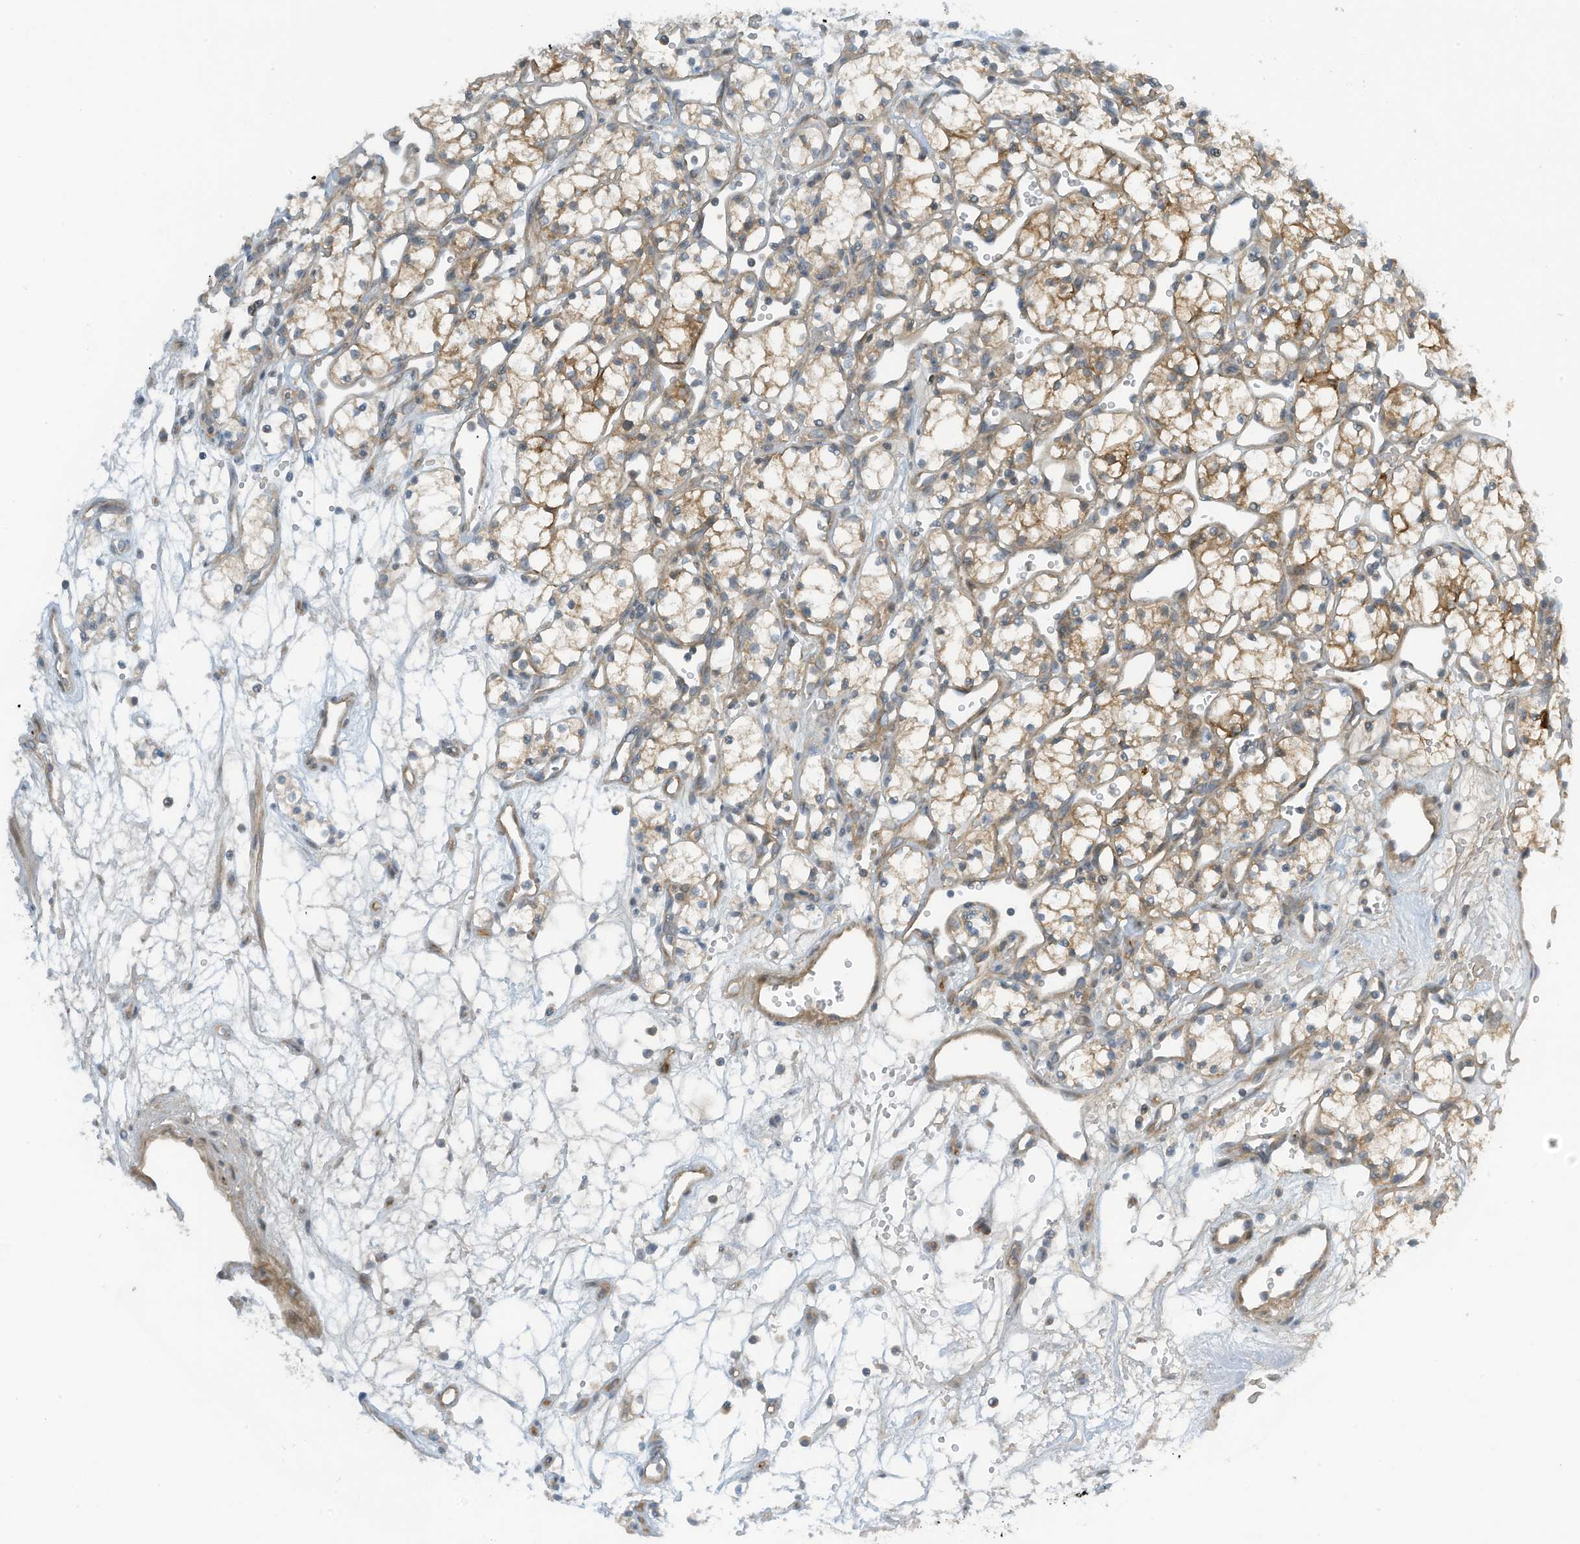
{"staining": {"intensity": "moderate", "quantity": "<25%", "location": "cytoplasmic/membranous"}, "tissue": "renal cancer", "cell_type": "Tumor cells", "image_type": "cancer", "snomed": [{"axis": "morphology", "description": "Adenocarcinoma, NOS"}, {"axis": "topography", "description": "Kidney"}], "caption": "Immunohistochemical staining of renal cancer demonstrates moderate cytoplasmic/membranous protein positivity in about <25% of tumor cells.", "gene": "FSD1L", "patient": {"sex": "male", "age": 59}}